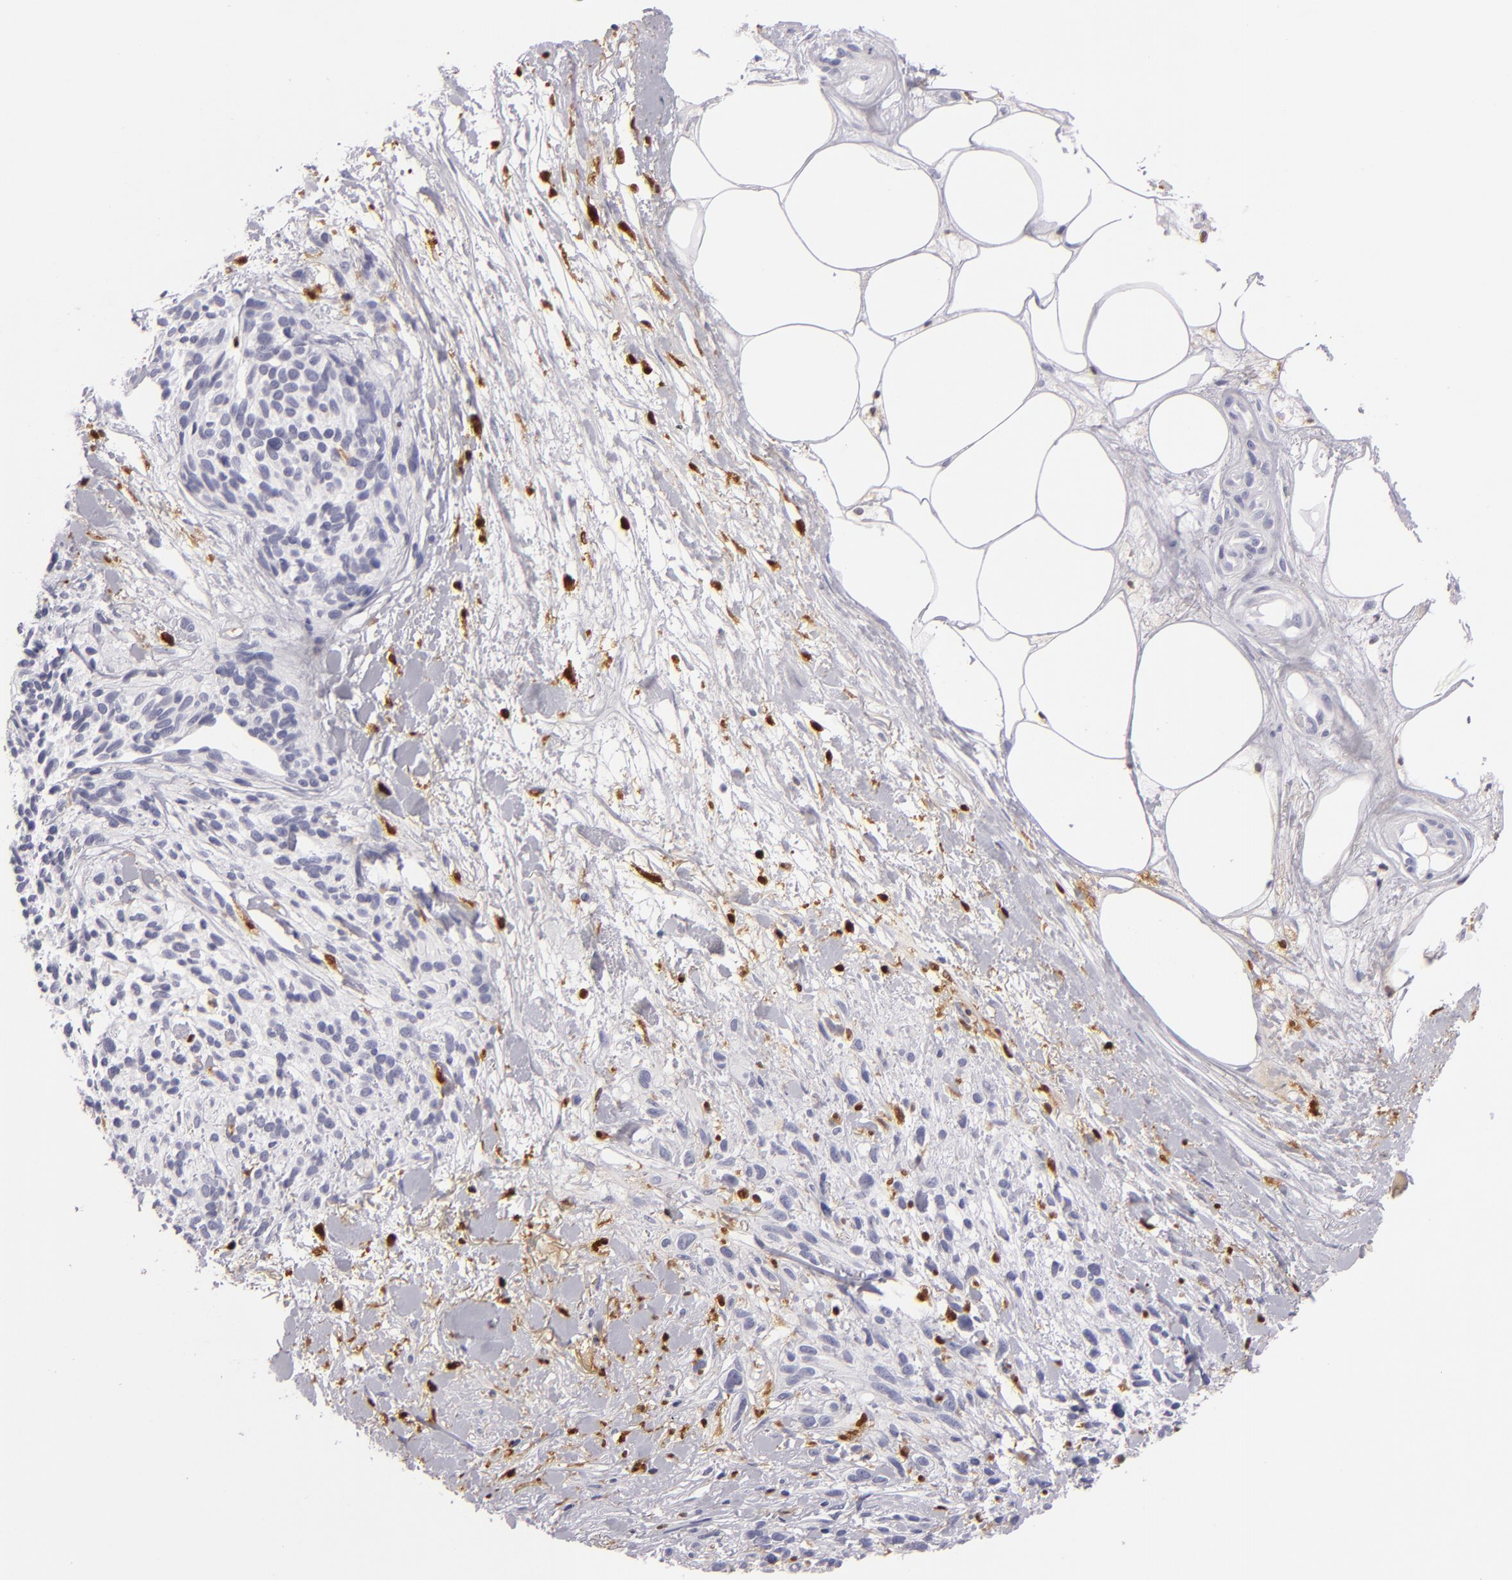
{"staining": {"intensity": "negative", "quantity": "none", "location": "none"}, "tissue": "melanoma", "cell_type": "Tumor cells", "image_type": "cancer", "snomed": [{"axis": "morphology", "description": "Malignant melanoma, NOS"}, {"axis": "topography", "description": "Skin"}], "caption": "High power microscopy micrograph of an immunohistochemistry image of melanoma, revealing no significant staining in tumor cells.", "gene": "F13A1", "patient": {"sex": "female", "age": 85}}